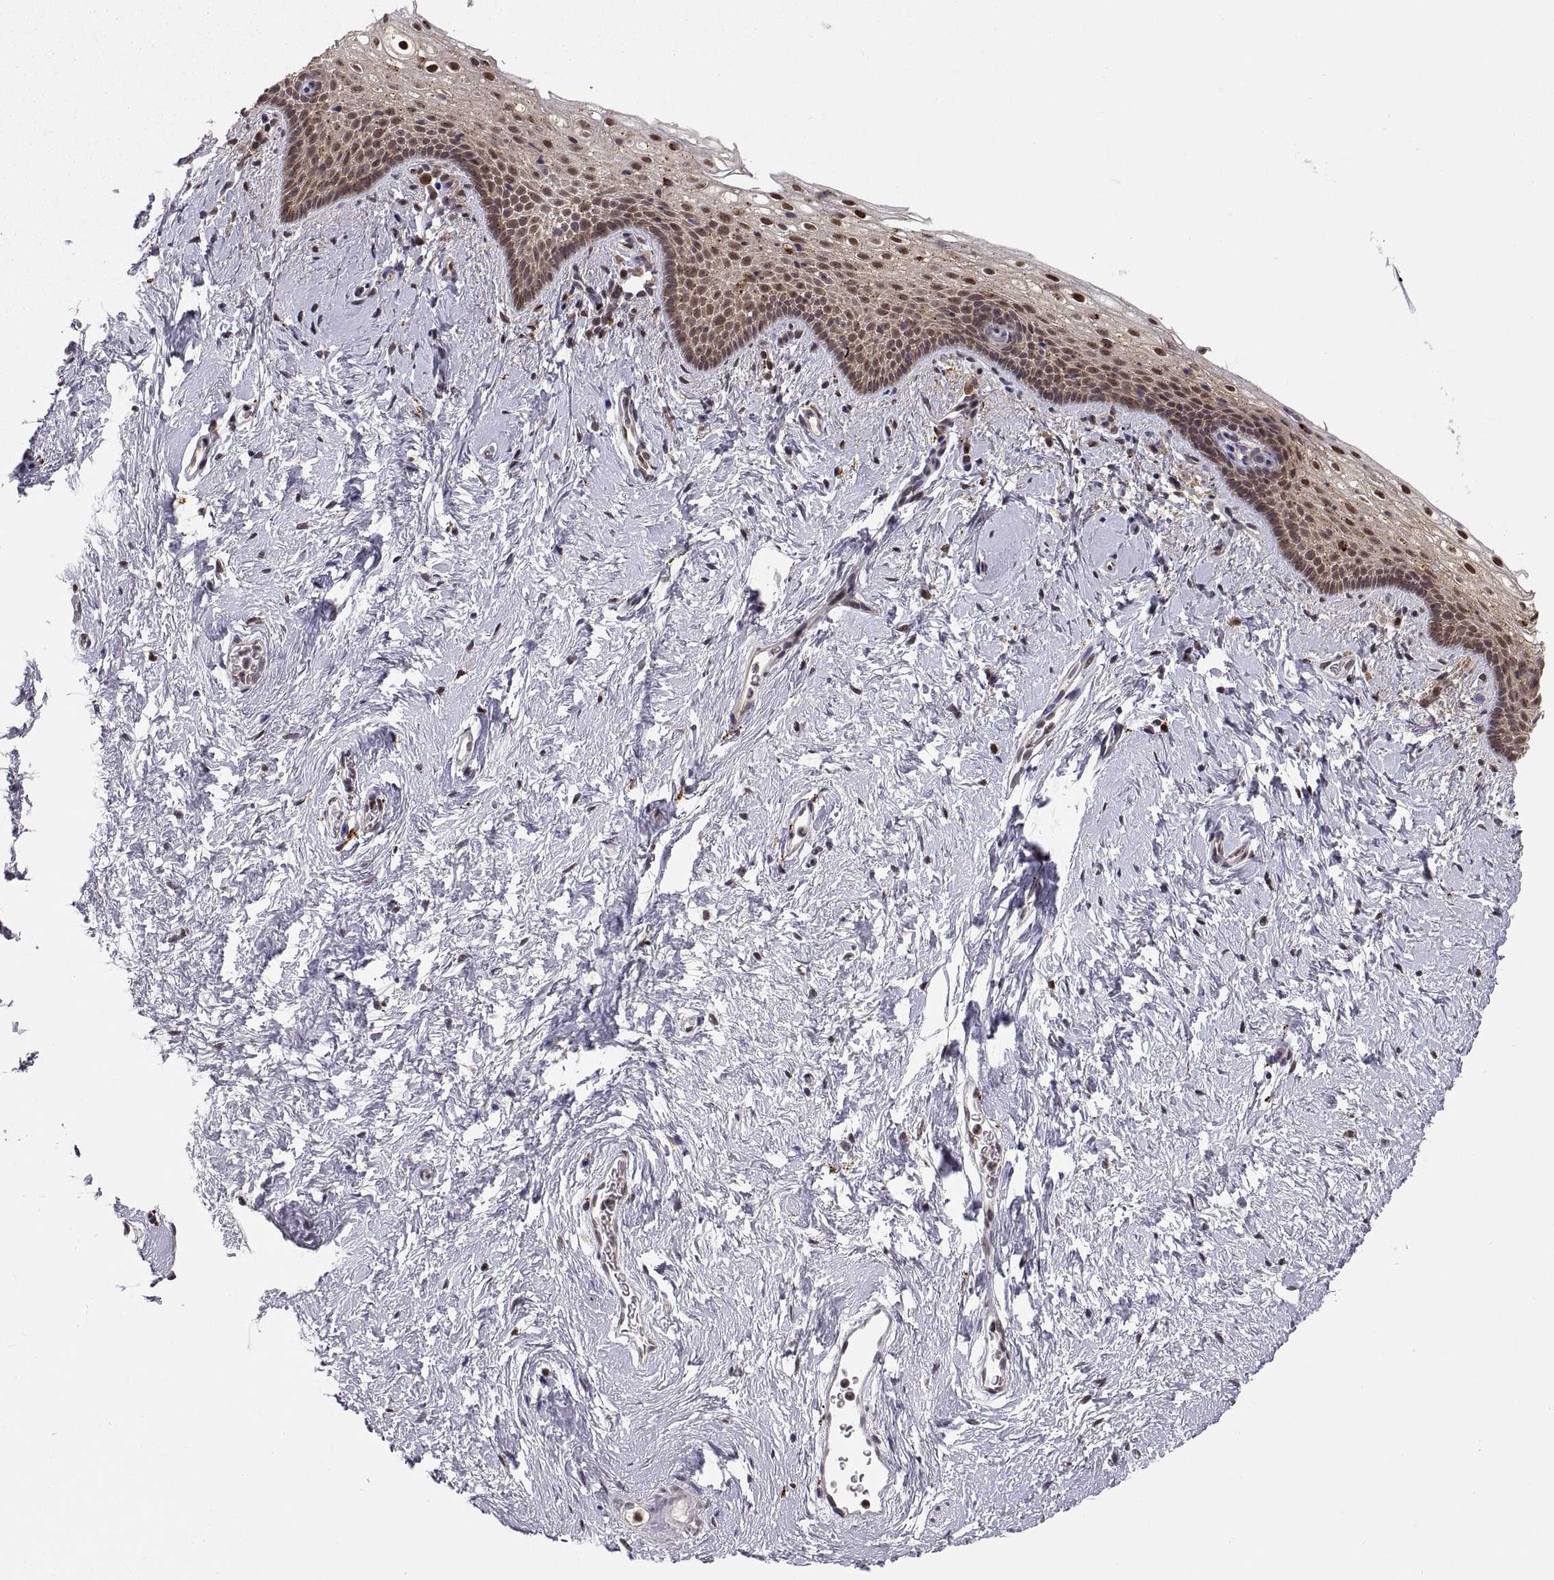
{"staining": {"intensity": "strong", "quantity": ">75%", "location": "nuclear"}, "tissue": "vagina", "cell_type": "Squamous epithelial cells", "image_type": "normal", "snomed": [{"axis": "morphology", "description": "Normal tissue, NOS"}, {"axis": "topography", "description": "Vagina"}], "caption": "Benign vagina displays strong nuclear expression in approximately >75% of squamous epithelial cells, visualized by immunohistochemistry.", "gene": "PSMC2", "patient": {"sex": "female", "age": 61}}